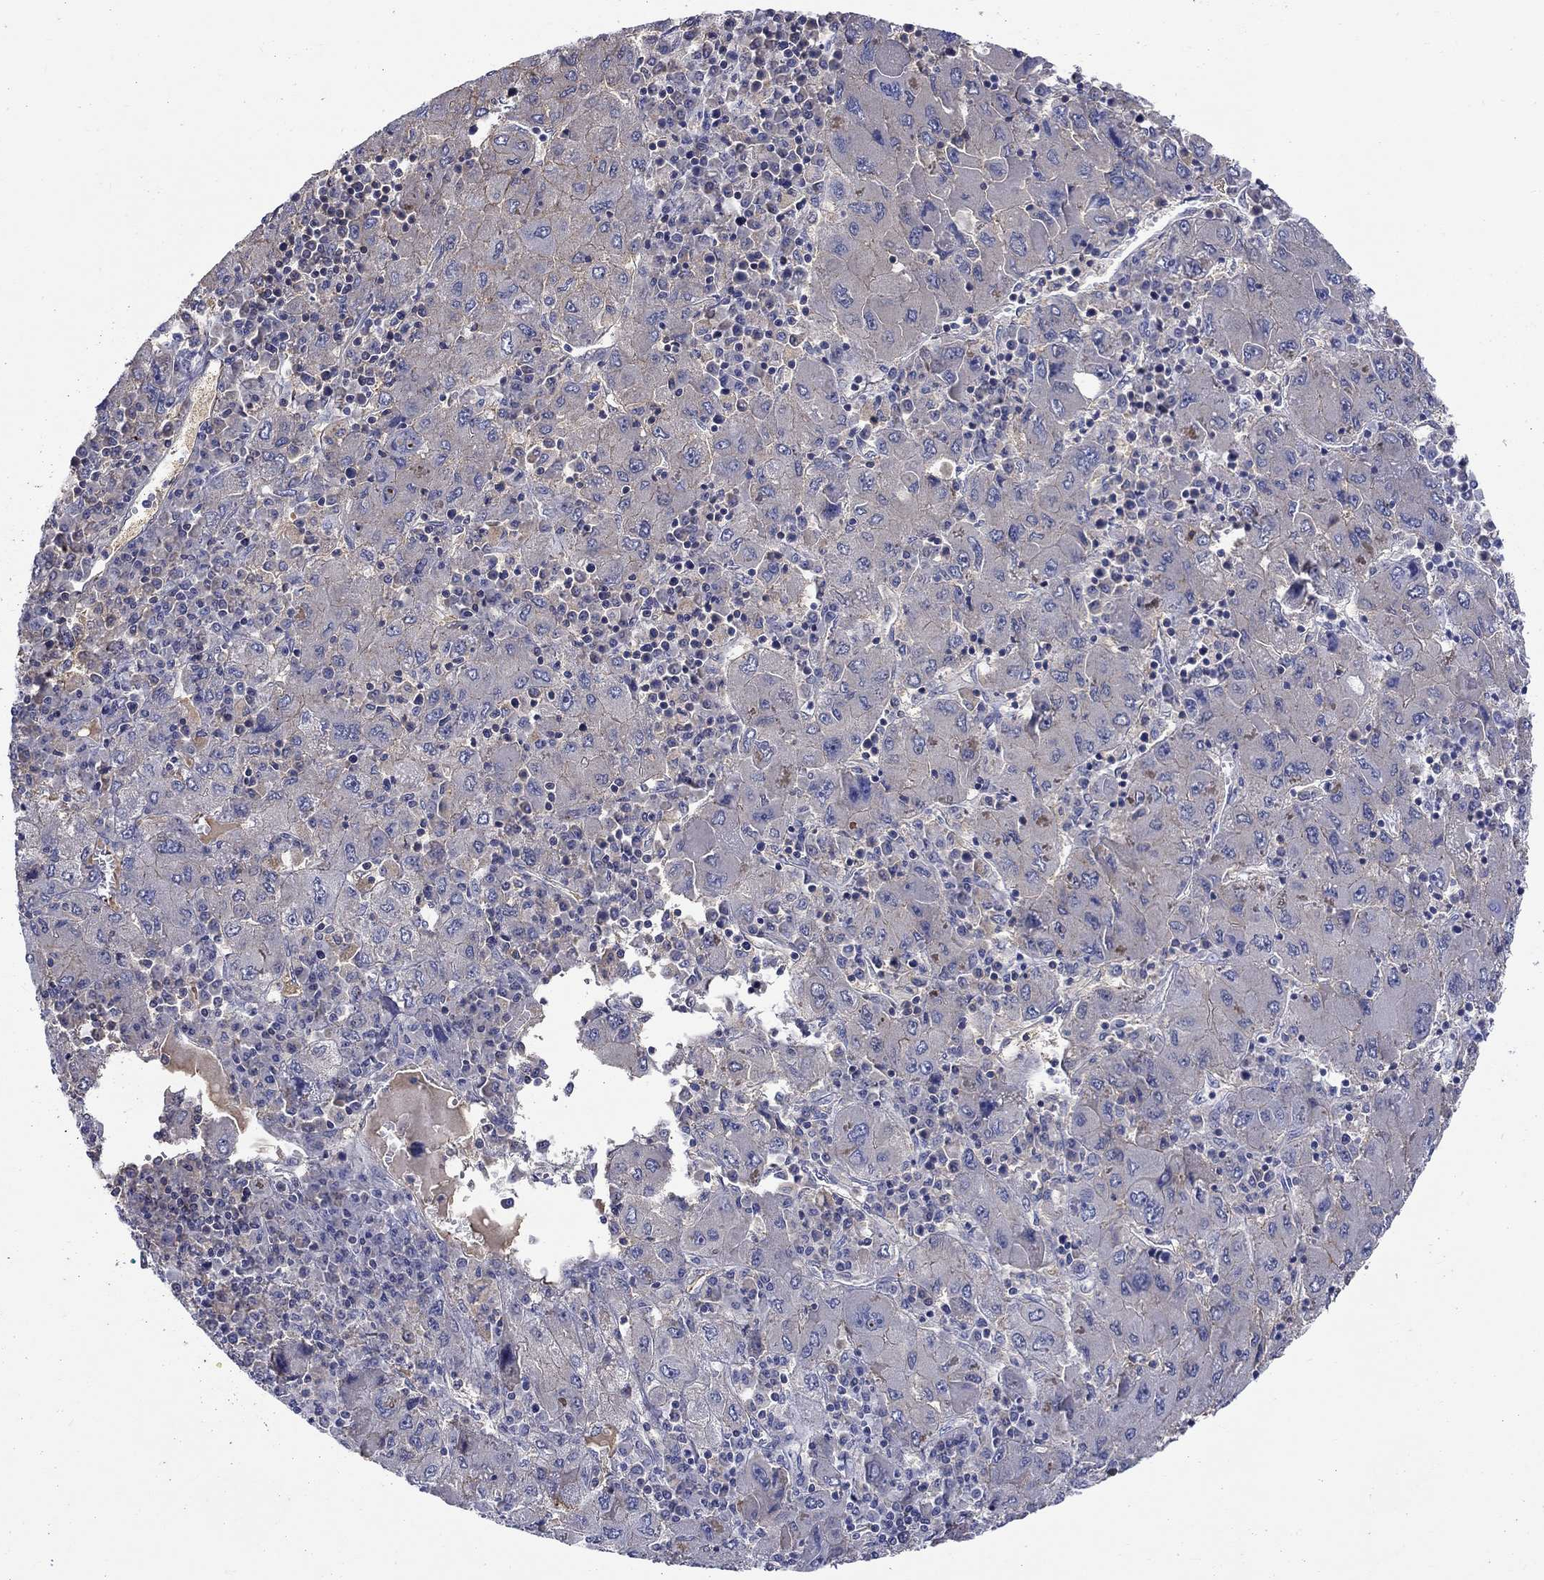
{"staining": {"intensity": "negative", "quantity": "none", "location": "none"}, "tissue": "liver cancer", "cell_type": "Tumor cells", "image_type": "cancer", "snomed": [{"axis": "morphology", "description": "Carcinoma, Hepatocellular, NOS"}, {"axis": "topography", "description": "Liver"}], "caption": "Immunohistochemistry (IHC) micrograph of neoplastic tissue: hepatocellular carcinoma (liver) stained with DAB (3,3'-diaminobenzidine) displays no significant protein positivity in tumor cells. (DAB IHC, high magnification).", "gene": "SLC30A3", "patient": {"sex": "male", "age": 75}}